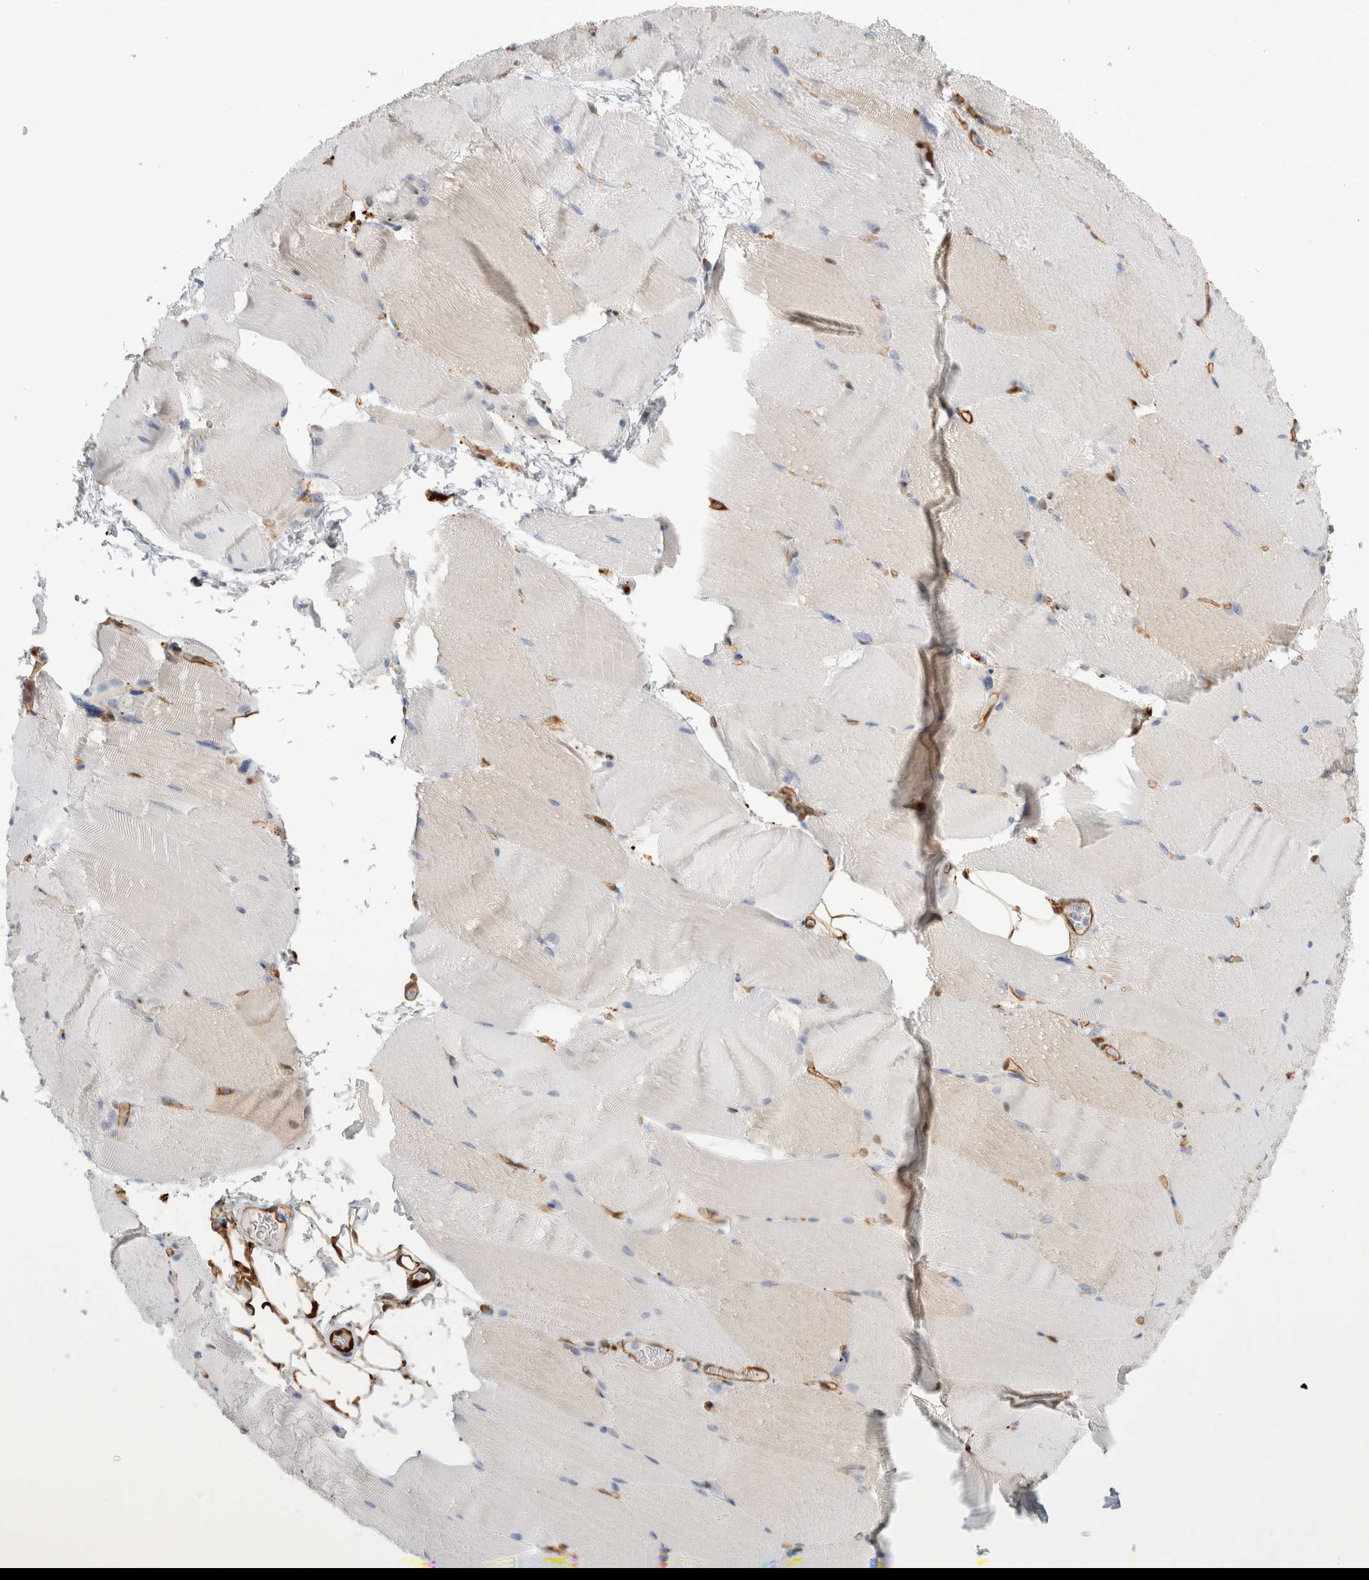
{"staining": {"intensity": "weak", "quantity": "<25%", "location": "cytoplasmic/membranous"}, "tissue": "skeletal muscle", "cell_type": "Myocytes", "image_type": "normal", "snomed": [{"axis": "morphology", "description": "Normal tissue, NOS"}, {"axis": "topography", "description": "Skeletal muscle"}, {"axis": "topography", "description": "Parathyroid gland"}], "caption": "IHC histopathology image of normal skeletal muscle: skeletal muscle stained with DAB (3,3'-diaminobenzidine) shows no significant protein staining in myocytes. (DAB IHC with hematoxylin counter stain).", "gene": "NAPEPLD", "patient": {"sex": "female", "age": 37}}